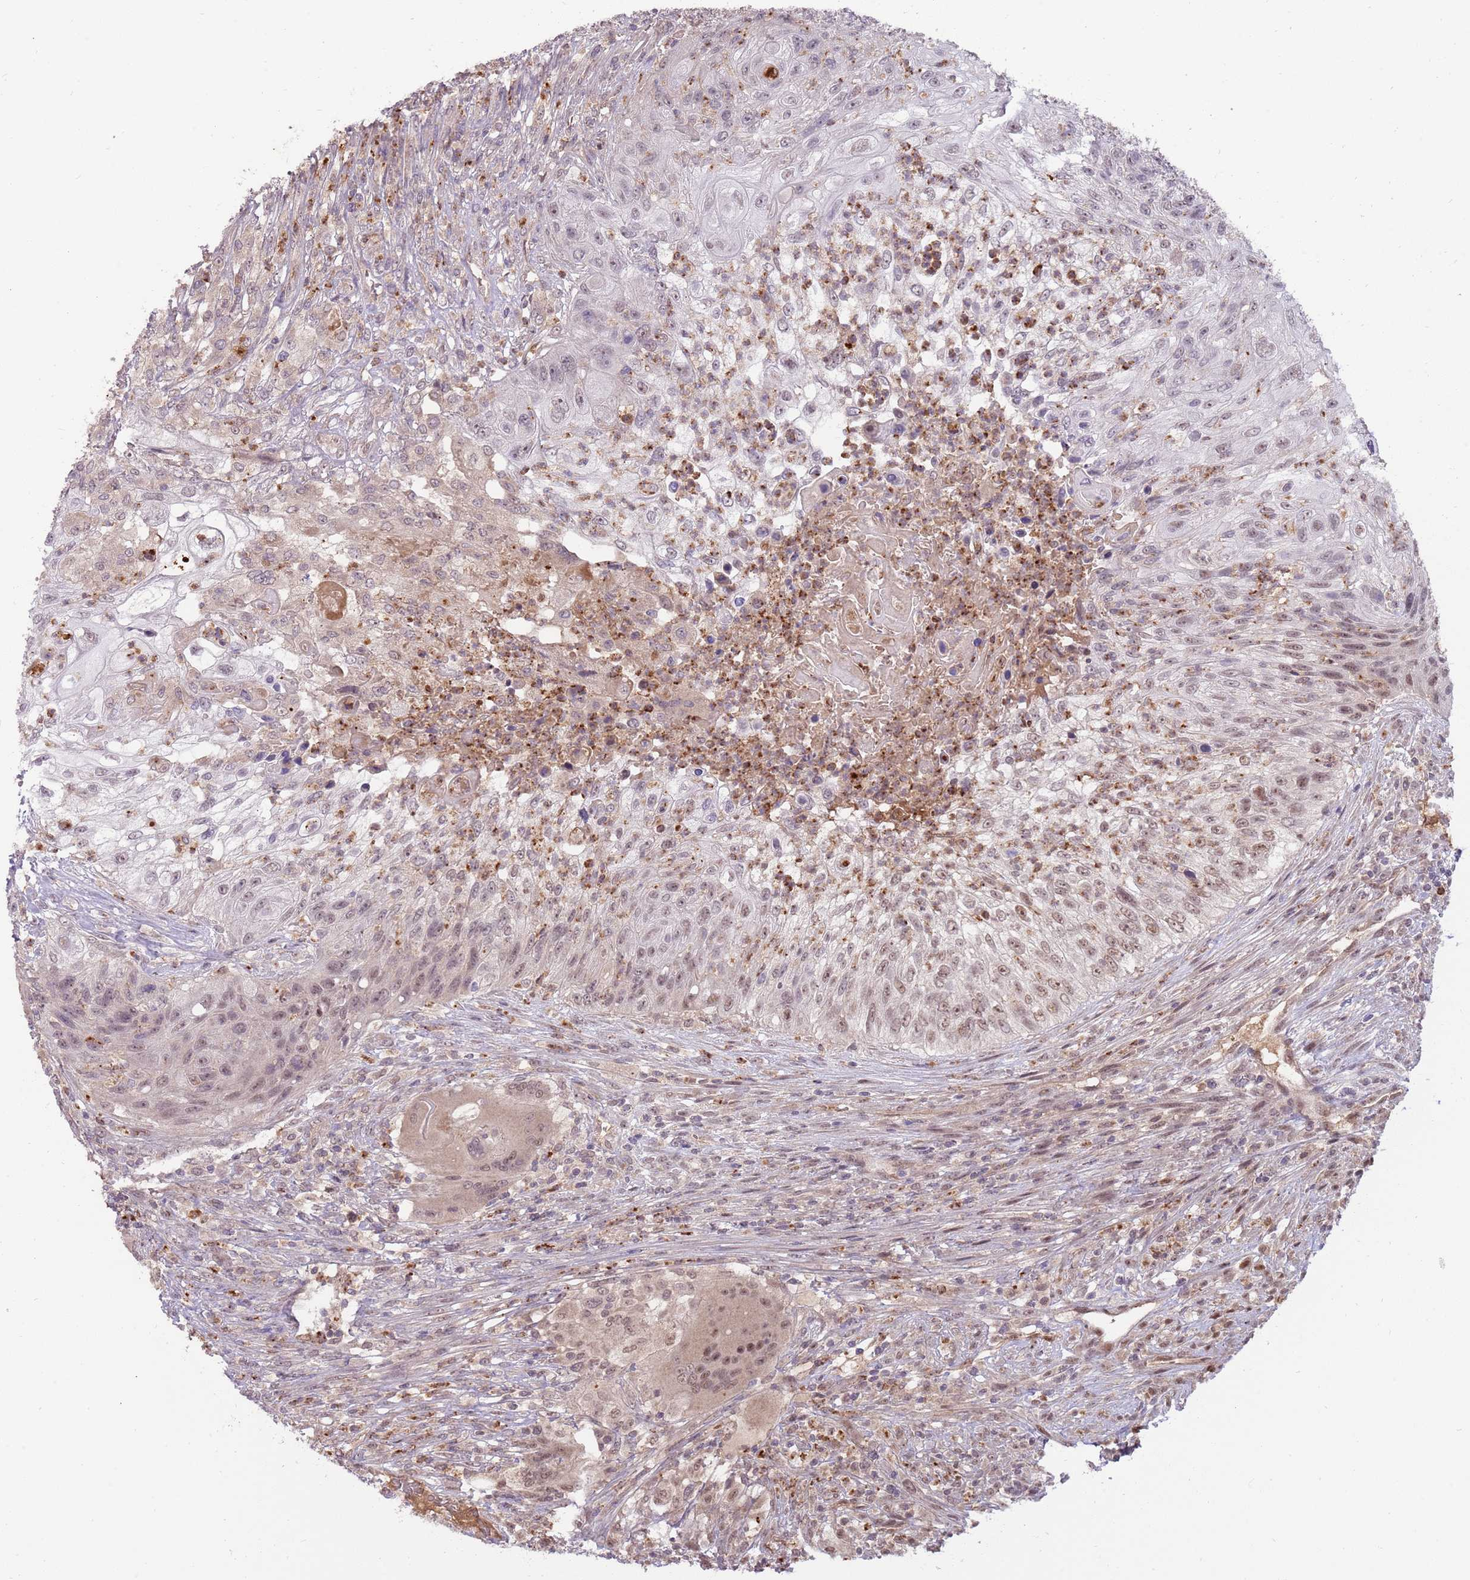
{"staining": {"intensity": "moderate", "quantity": "25%-75%", "location": "nuclear"}, "tissue": "urothelial cancer", "cell_type": "Tumor cells", "image_type": "cancer", "snomed": [{"axis": "morphology", "description": "Urothelial carcinoma, High grade"}, {"axis": "topography", "description": "Urinary bladder"}], "caption": "Tumor cells reveal moderate nuclear positivity in approximately 25%-75% of cells in high-grade urothelial carcinoma.", "gene": "NBPF6", "patient": {"sex": "female", "age": 60}}